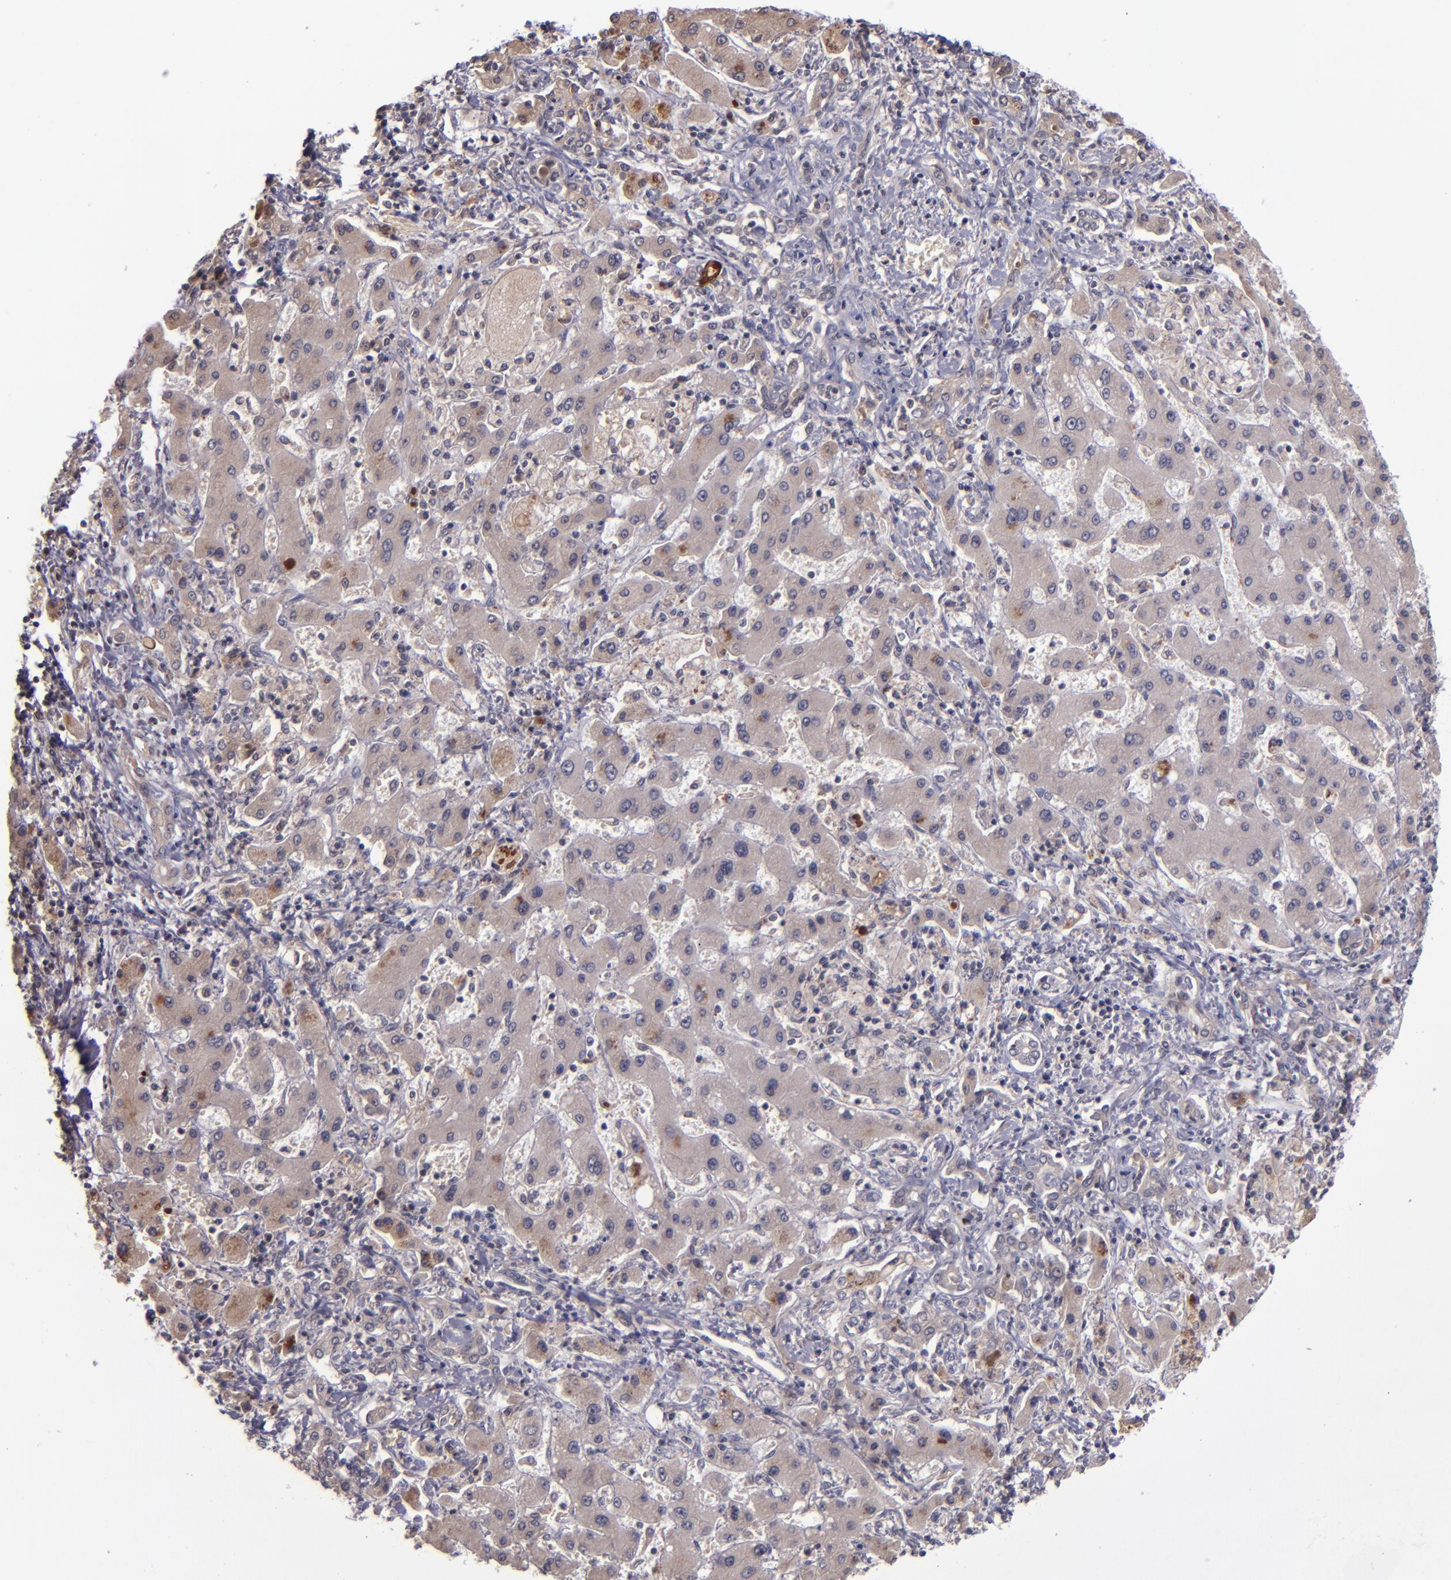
{"staining": {"intensity": "weak", "quantity": ">75%", "location": "cytoplasmic/membranous"}, "tissue": "liver cancer", "cell_type": "Tumor cells", "image_type": "cancer", "snomed": [{"axis": "morphology", "description": "Cholangiocarcinoma"}, {"axis": "topography", "description": "Liver"}], "caption": "A brown stain highlights weak cytoplasmic/membranous expression of a protein in human liver cancer (cholangiocarcinoma) tumor cells.", "gene": "TSC2", "patient": {"sex": "male", "age": 50}}